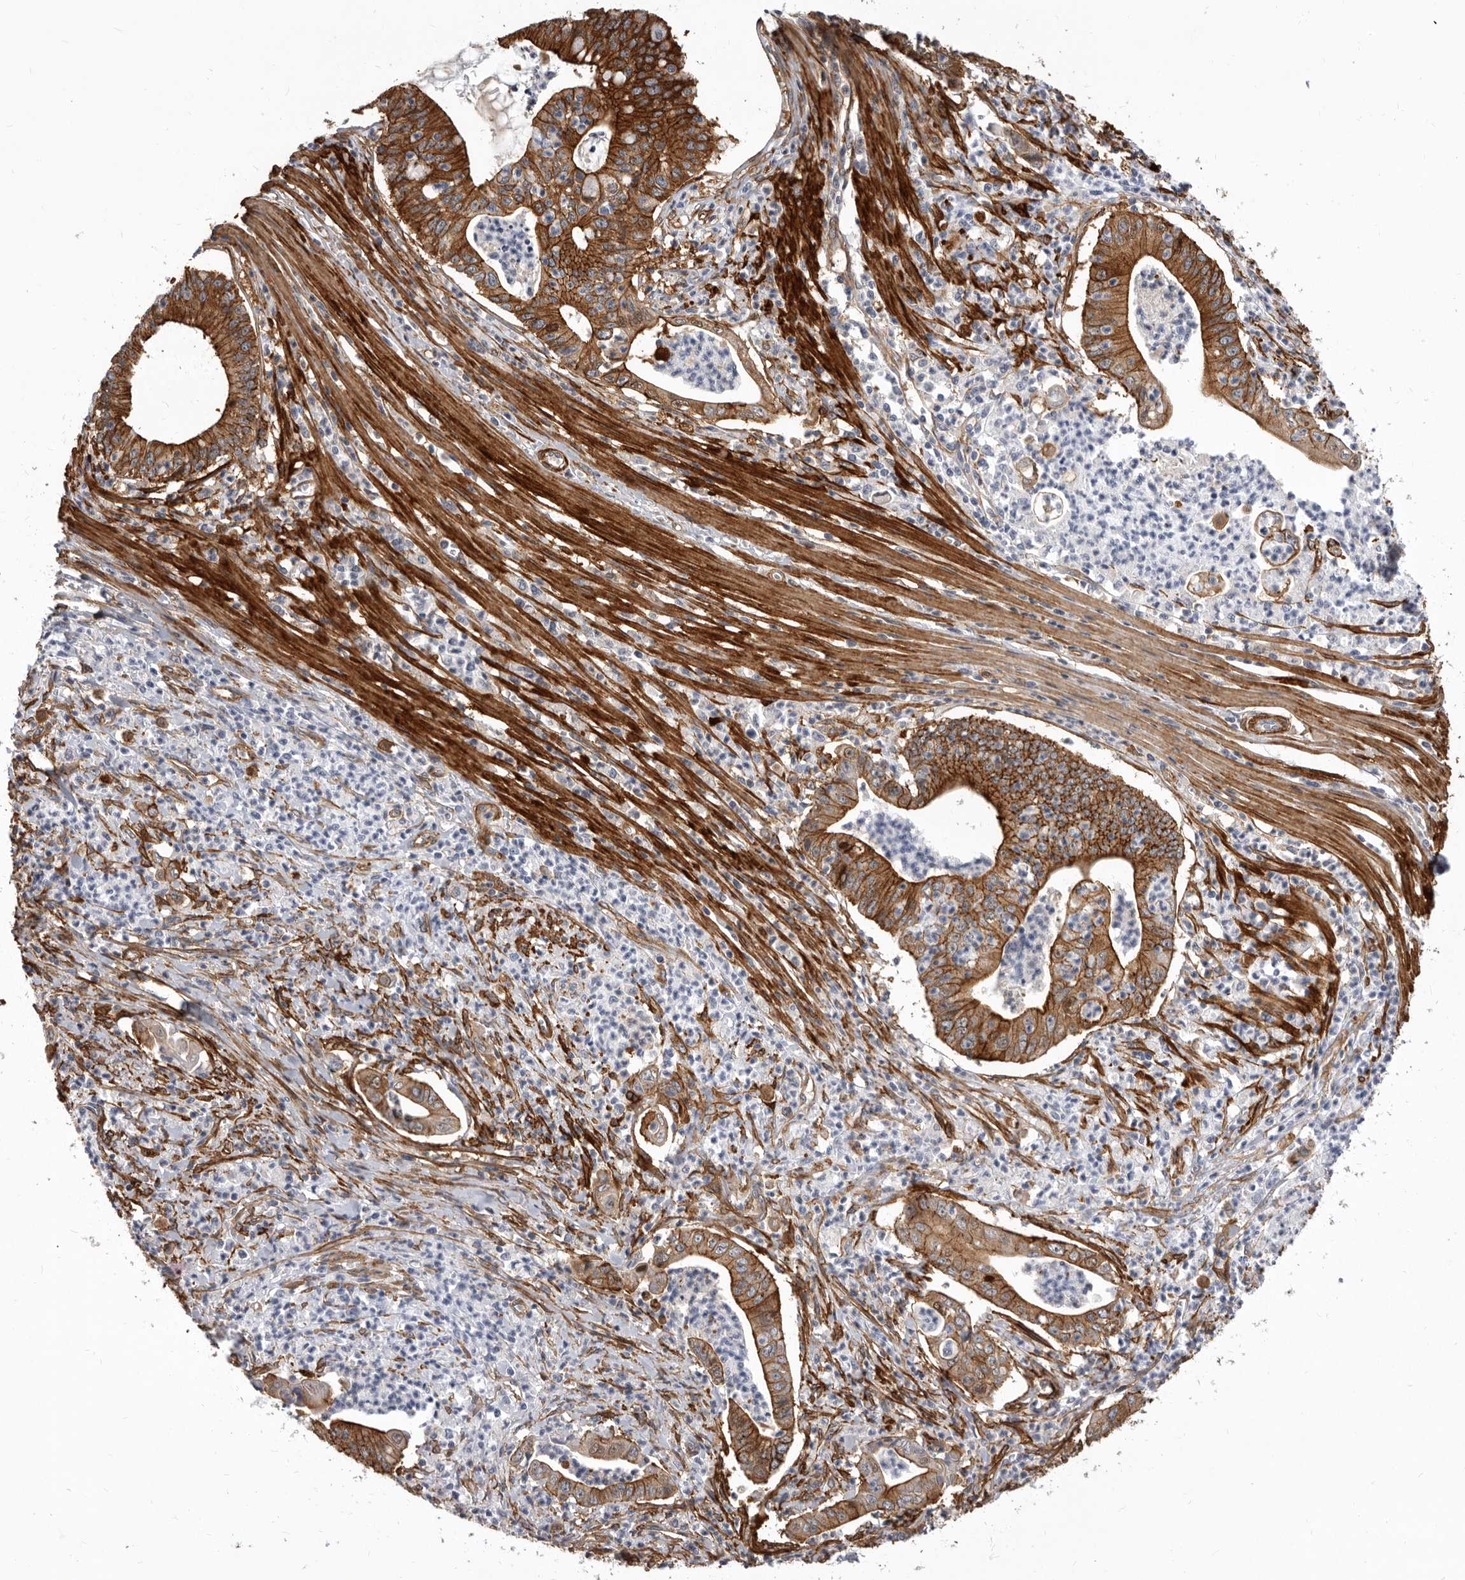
{"staining": {"intensity": "moderate", "quantity": ">75%", "location": "cytoplasmic/membranous"}, "tissue": "pancreatic cancer", "cell_type": "Tumor cells", "image_type": "cancer", "snomed": [{"axis": "morphology", "description": "Adenocarcinoma, NOS"}, {"axis": "topography", "description": "Pancreas"}], "caption": "Immunohistochemistry (IHC) image of neoplastic tissue: pancreatic cancer (adenocarcinoma) stained using IHC demonstrates medium levels of moderate protein expression localized specifically in the cytoplasmic/membranous of tumor cells, appearing as a cytoplasmic/membranous brown color.", "gene": "ENAH", "patient": {"sex": "male", "age": 69}}